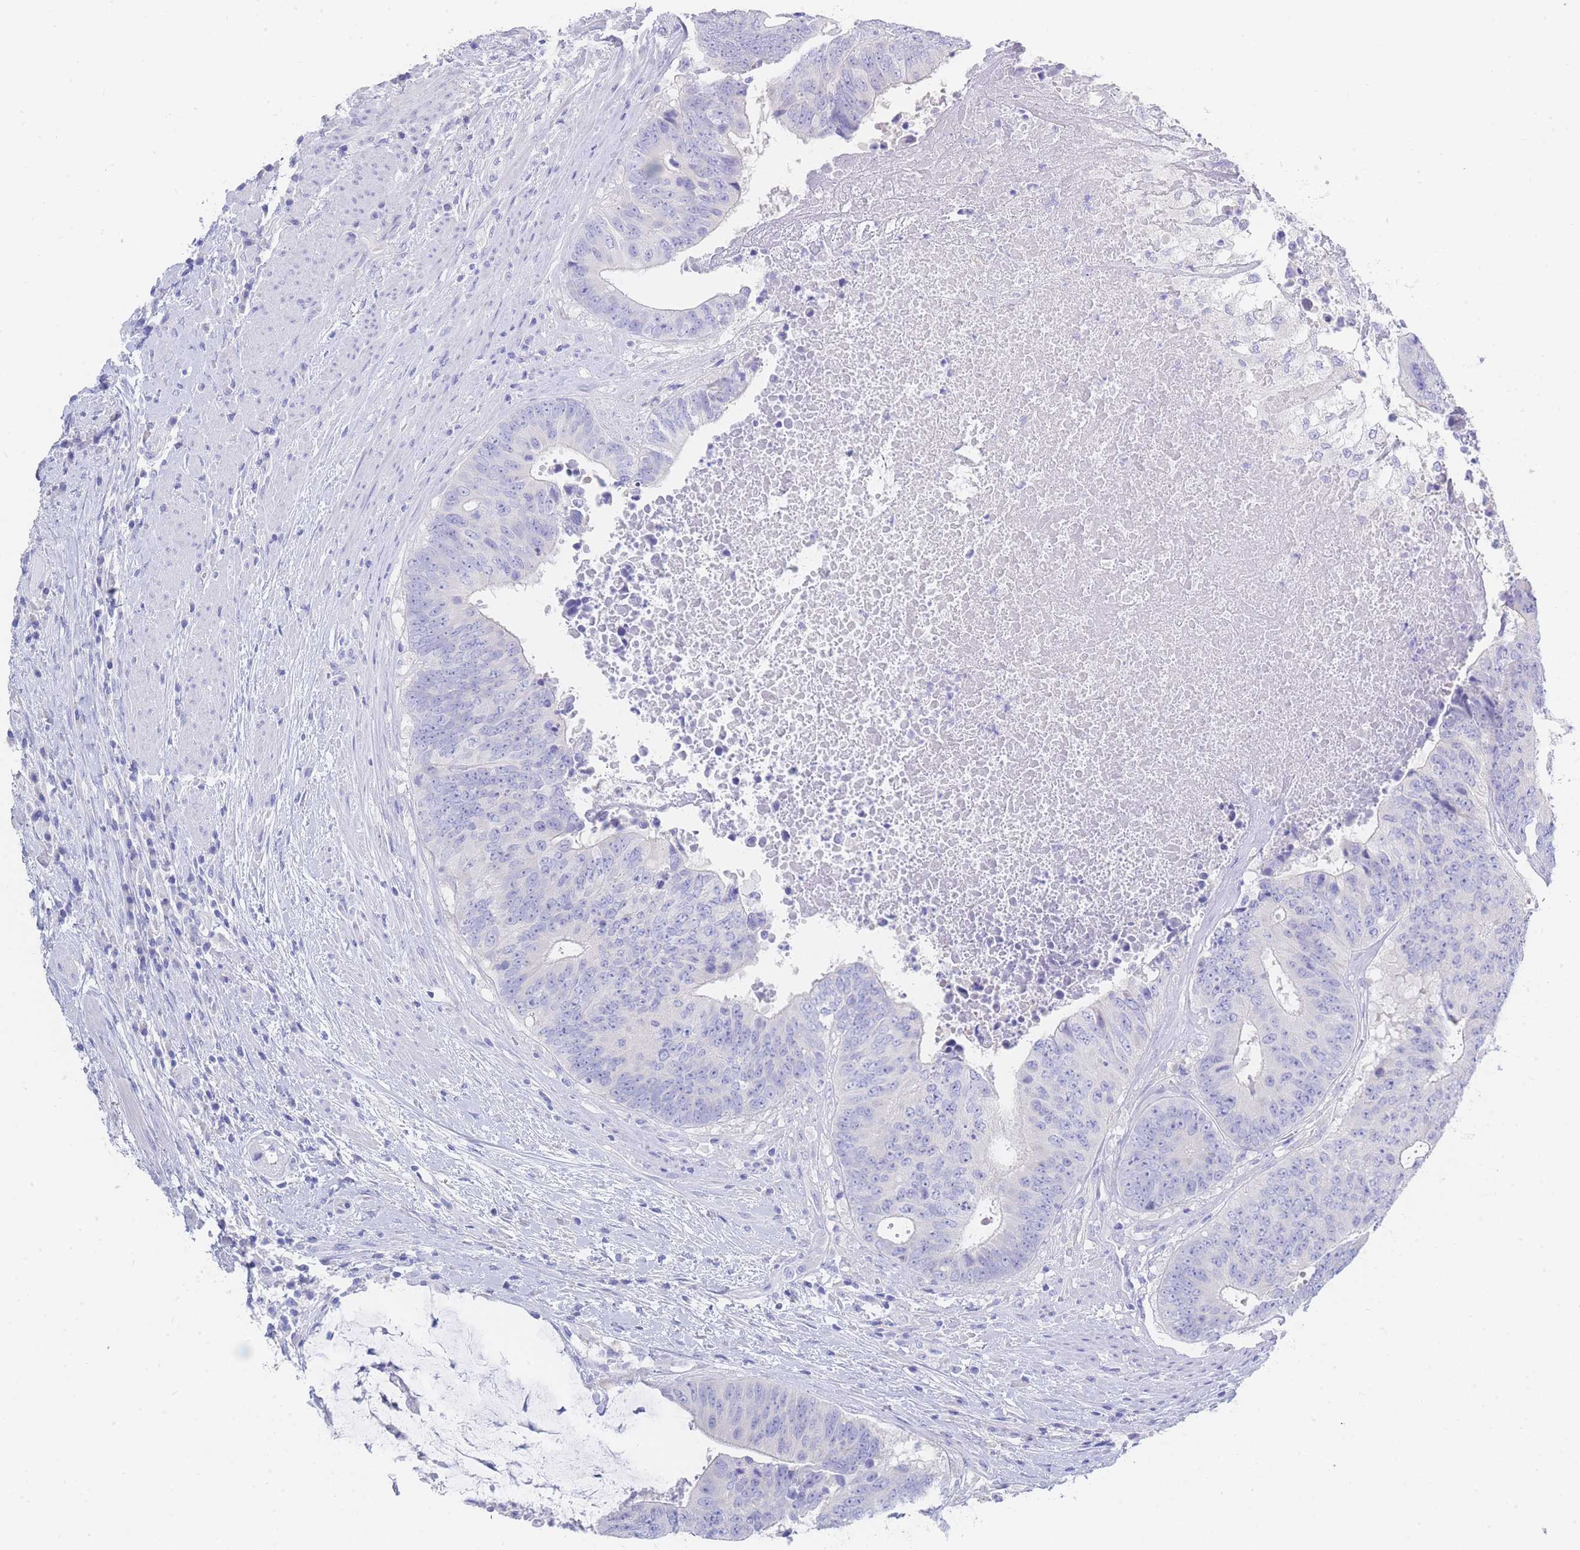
{"staining": {"intensity": "negative", "quantity": "none", "location": "none"}, "tissue": "colorectal cancer", "cell_type": "Tumor cells", "image_type": "cancer", "snomed": [{"axis": "morphology", "description": "Adenocarcinoma, NOS"}, {"axis": "topography", "description": "Rectum"}], "caption": "High magnification brightfield microscopy of colorectal cancer (adenocarcinoma) stained with DAB (3,3'-diaminobenzidine) (brown) and counterstained with hematoxylin (blue): tumor cells show no significant positivity.", "gene": "LZTFL1", "patient": {"sex": "male", "age": 72}}